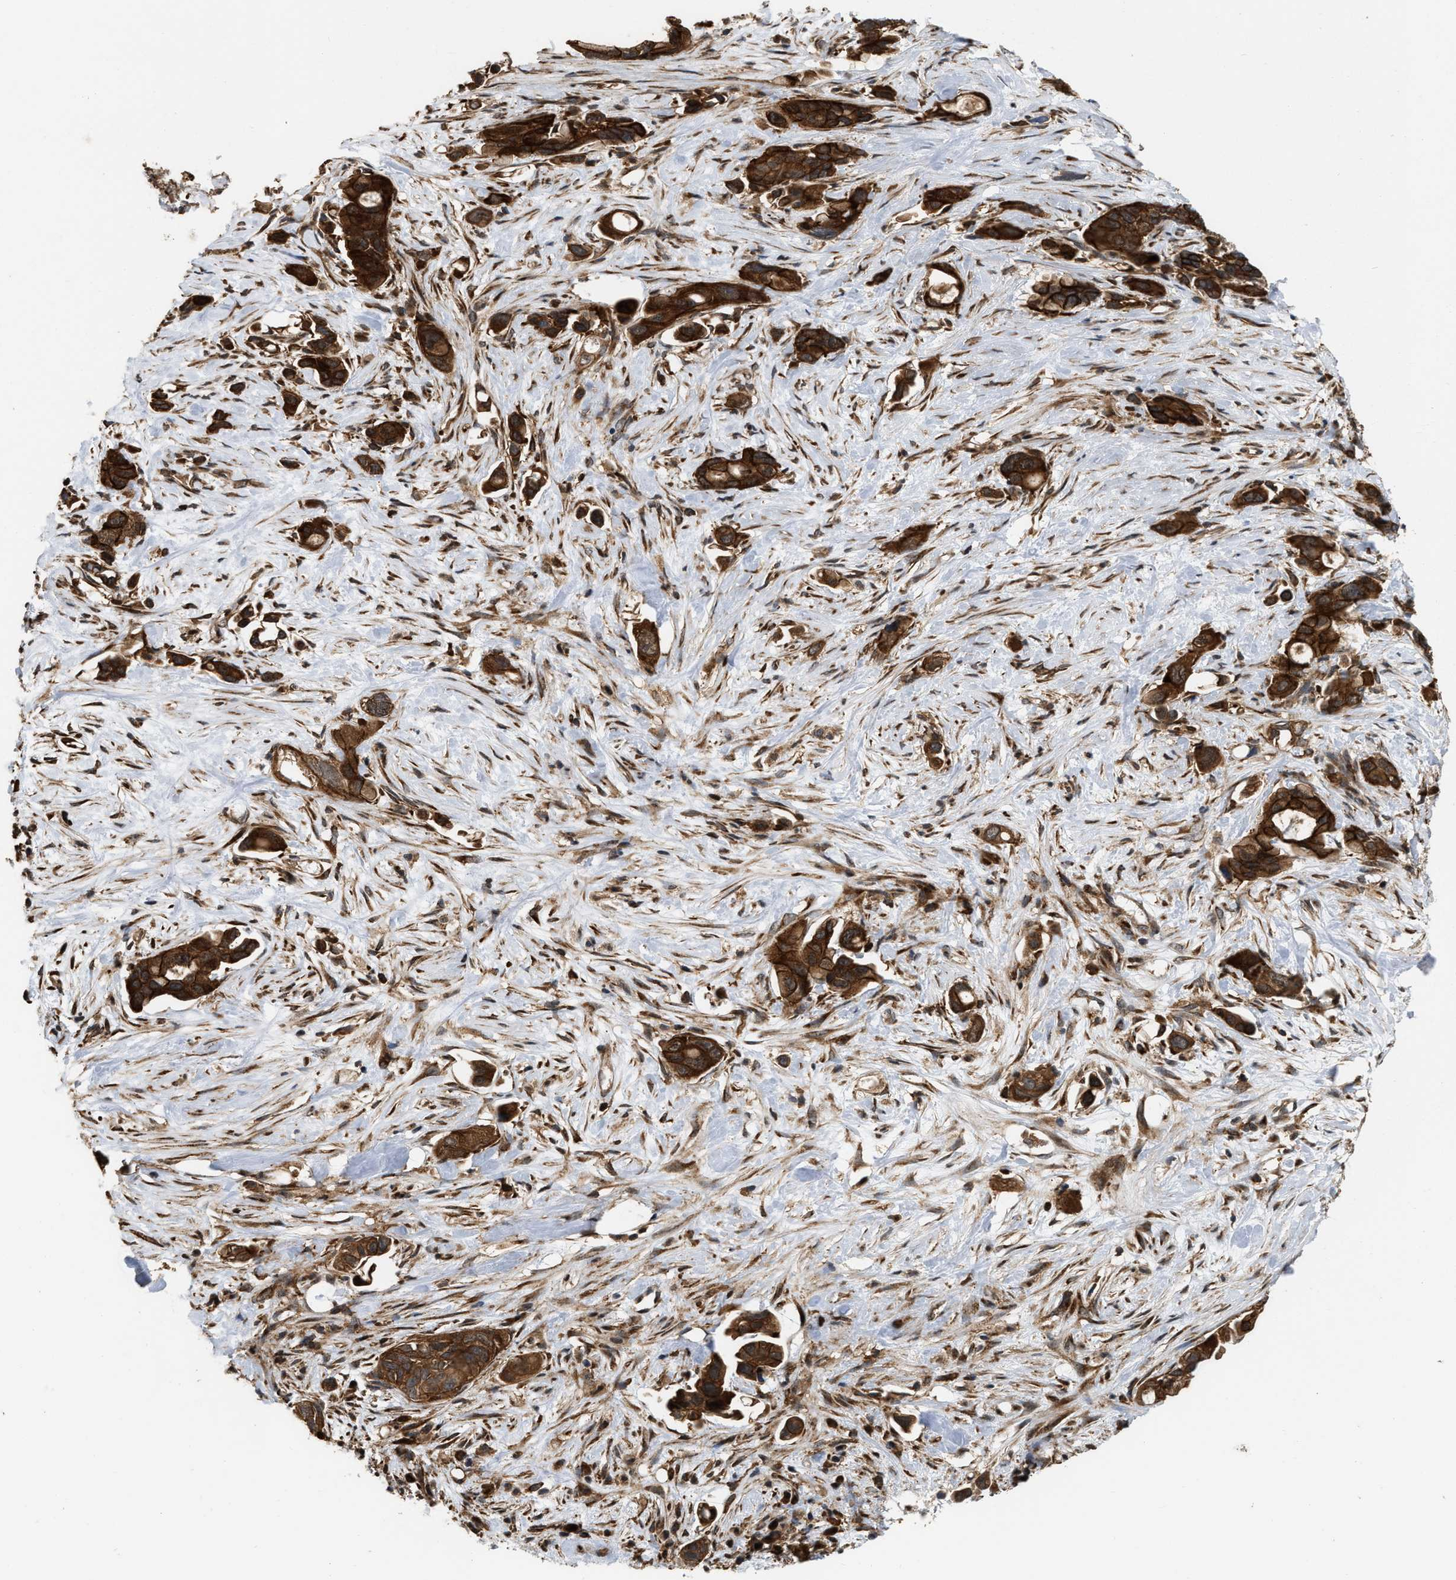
{"staining": {"intensity": "strong", "quantity": ">75%", "location": "cytoplasmic/membranous"}, "tissue": "pancreatic cancer", "cell_type": "Tumor cells", "image_type": "cancer", "snomed": [{"axis": "morphology", "description": "Adenocarcinoma, NOS"}, {"axis": "topography", "description": "Pancreas"}], "caption": "Human pancreatic cancer (adenocarcinoma) stained with a protein marker demonstrates strong staining in tumor cells.", "gene": "IQCE", "patient": {"sex": "male", "age": 53}}